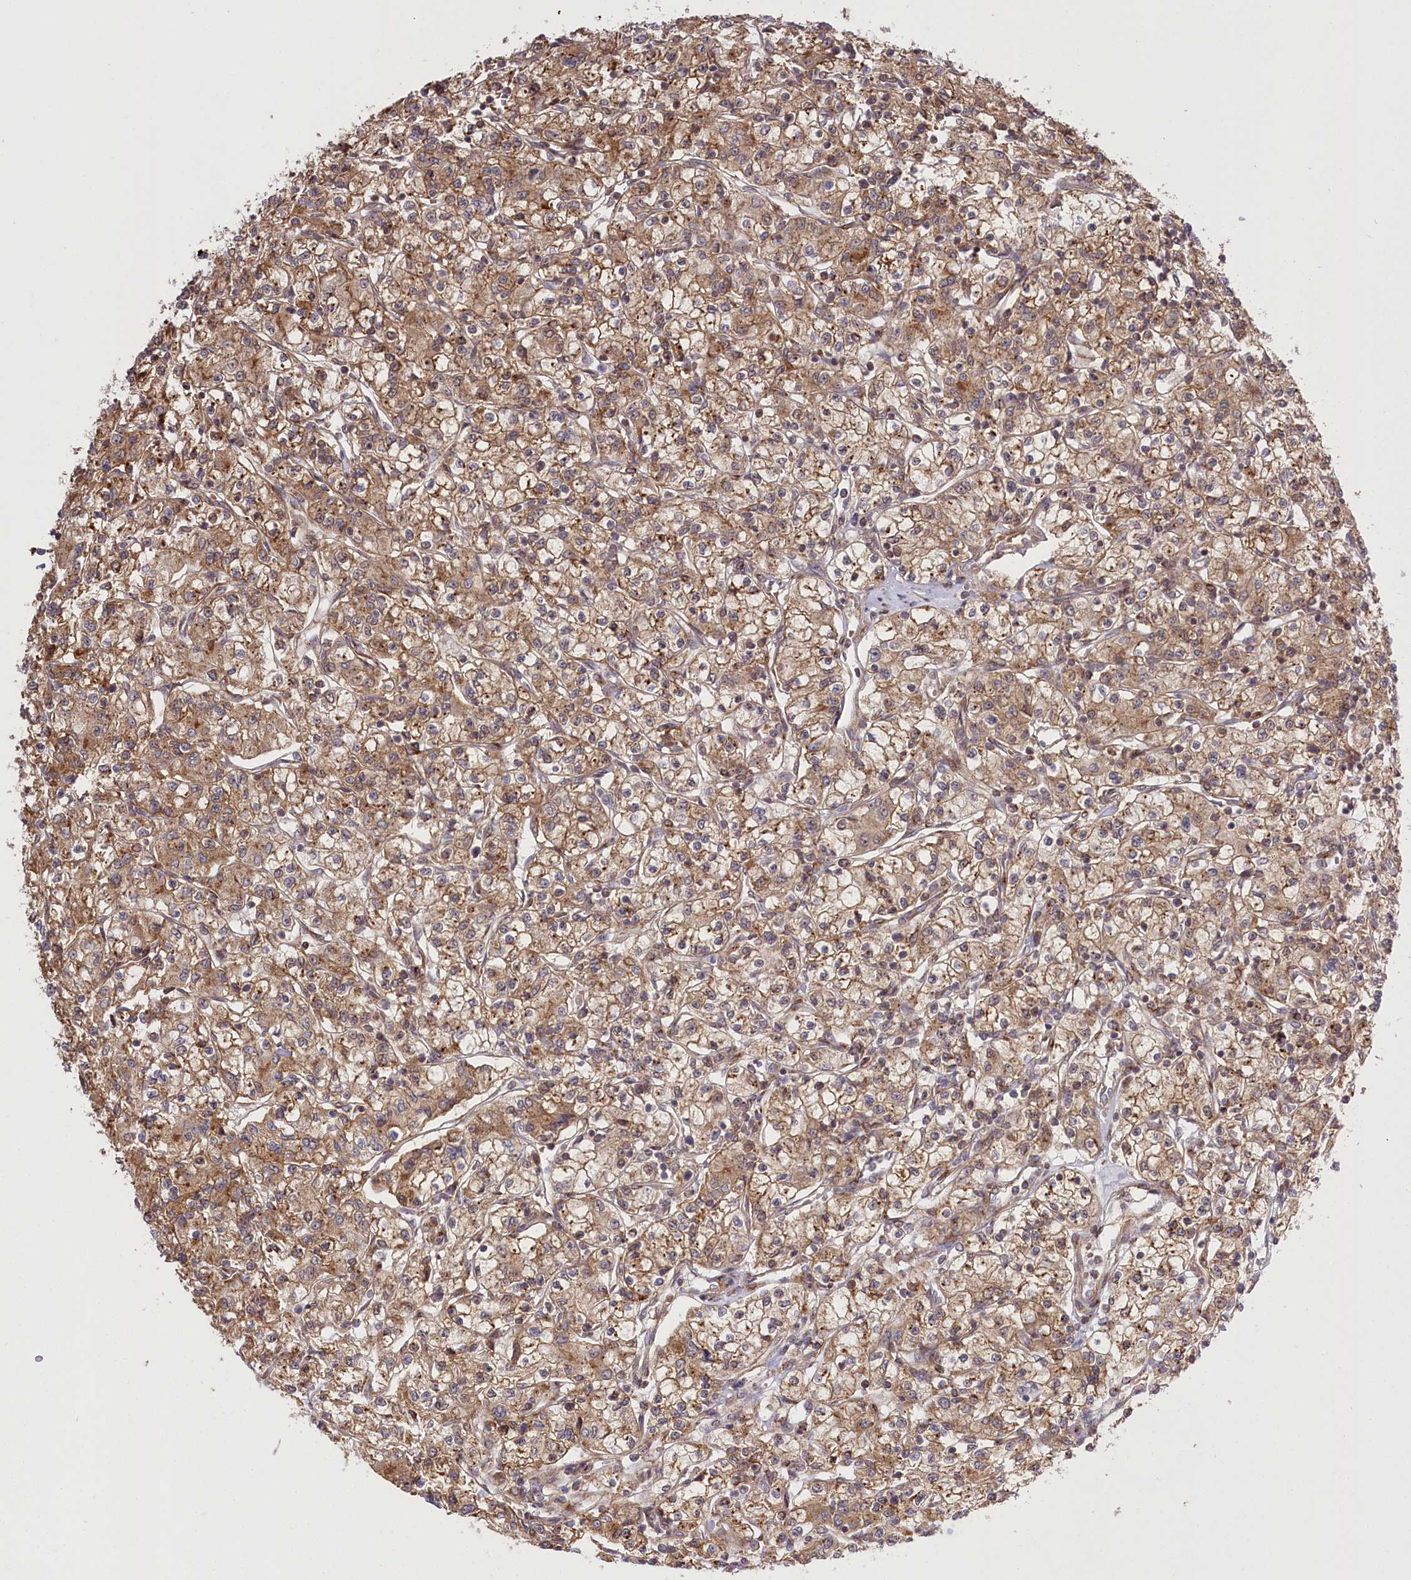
{"staining": {"intensity": "moderate", "quantity": ">75%", "location": "cytoplasmic/membranous"}, "tissue": "renal cancer", "cell_type": "Tumor cells", "image_type": "cancer", "snomed": [{"axis": "morphology", "description": "Adenocarcinoma, NOS"}, {"axis": "topography", "description": "Kidney"}], "caption": "Renal cancer (adenocarcinoma) stained with a brown dye demonstrates moderate cytoplasmic/membranous positive staining in approximately >75% of tumor cells.", "gene": "CCDC91", "patient": {"sex": "female", "age": 59}}